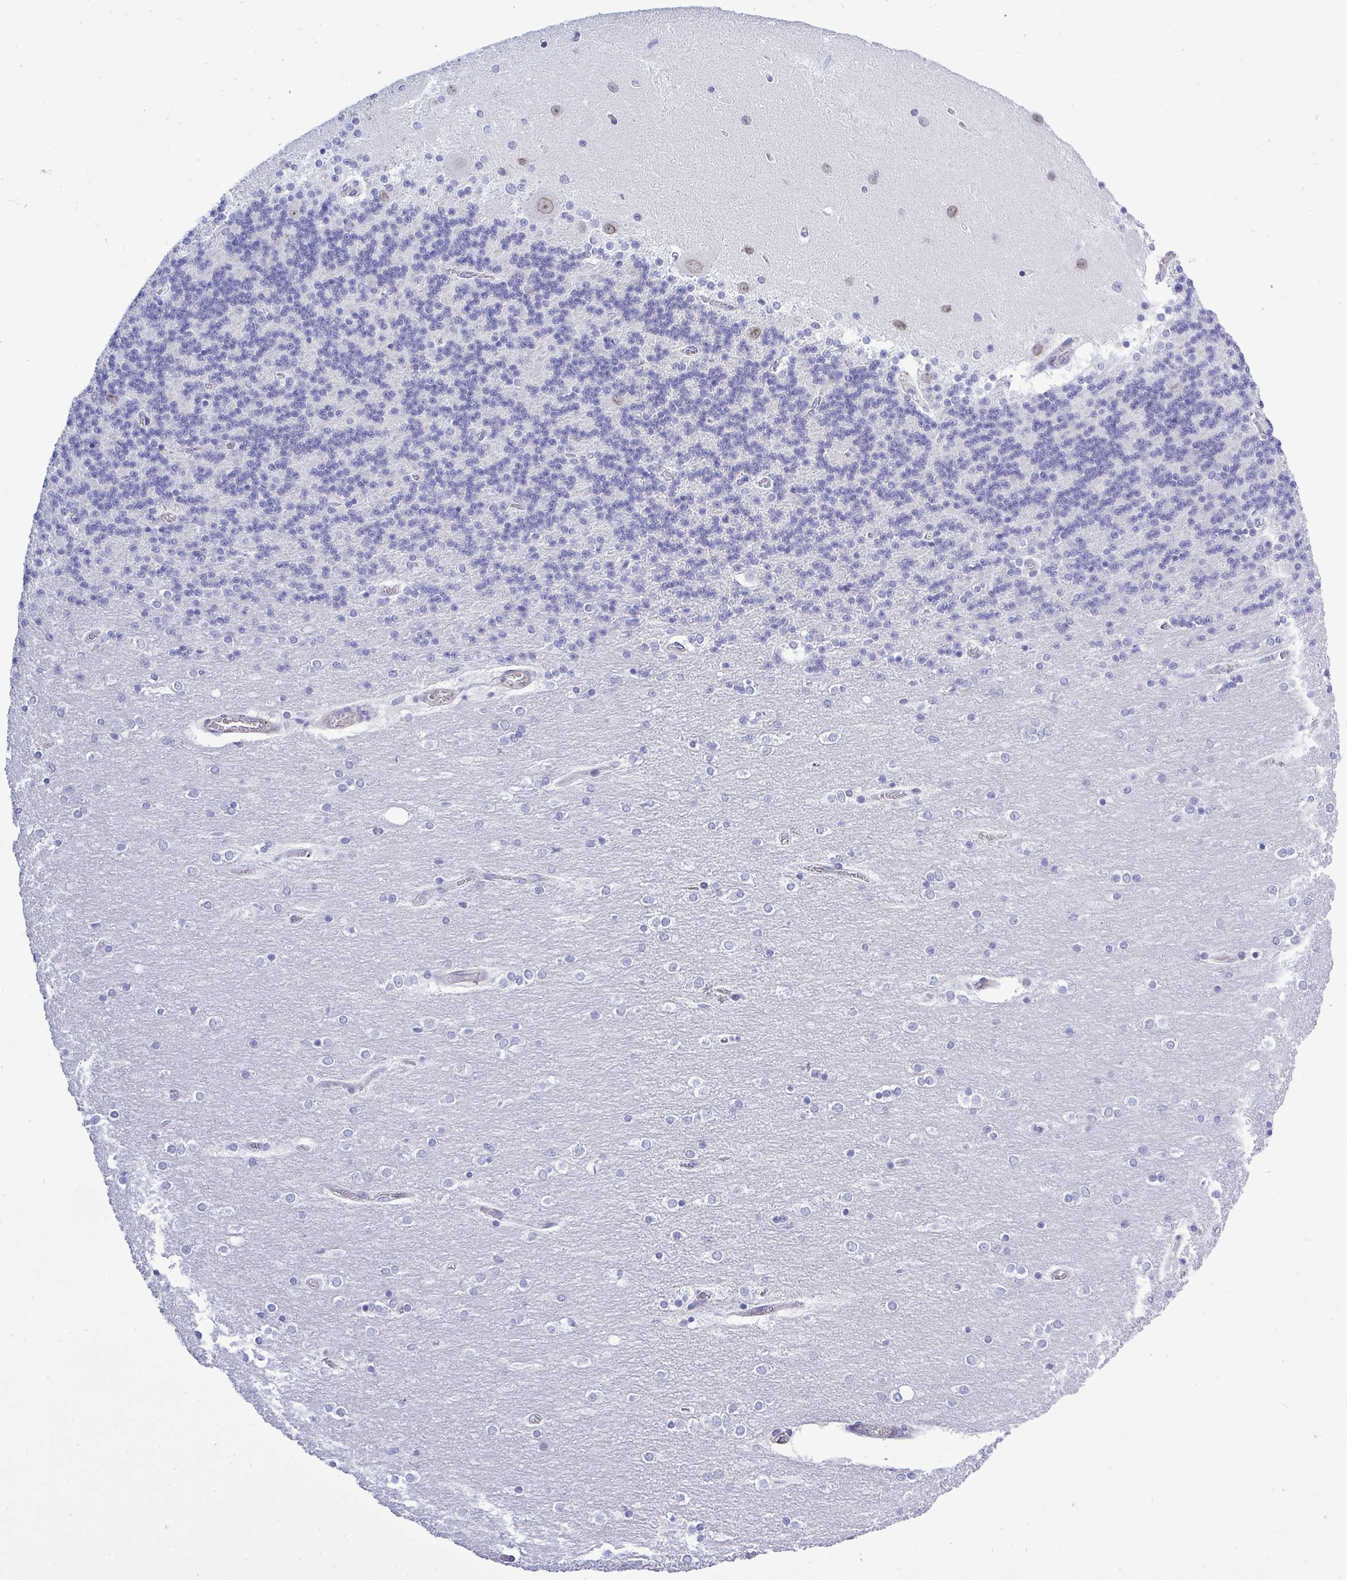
{"staining": {"intensity": "negative", "quantity": "none", "location": "none"}, "tissue": "cerebellum", "cell_type": "Cells in granular layer", "image_type": "normal", "snomed": [{"axis": "morphology", "description": "Normal tissue, NOS"}, {"axis": "topography", "description": "Cerebellum"}], "caption": "This is a photomicrograph of immunohistochemistry staining of unremarkable cerebellum, which shows no expression in cells in granular layer. The staining was performed using DAB to visualize the protein expression in brown, while the nuclei were stained in blue with hematoxylin (Magnification: 20x).", "gene": "SLC25A51", "patient": {"sex": "female", "age": 54}}